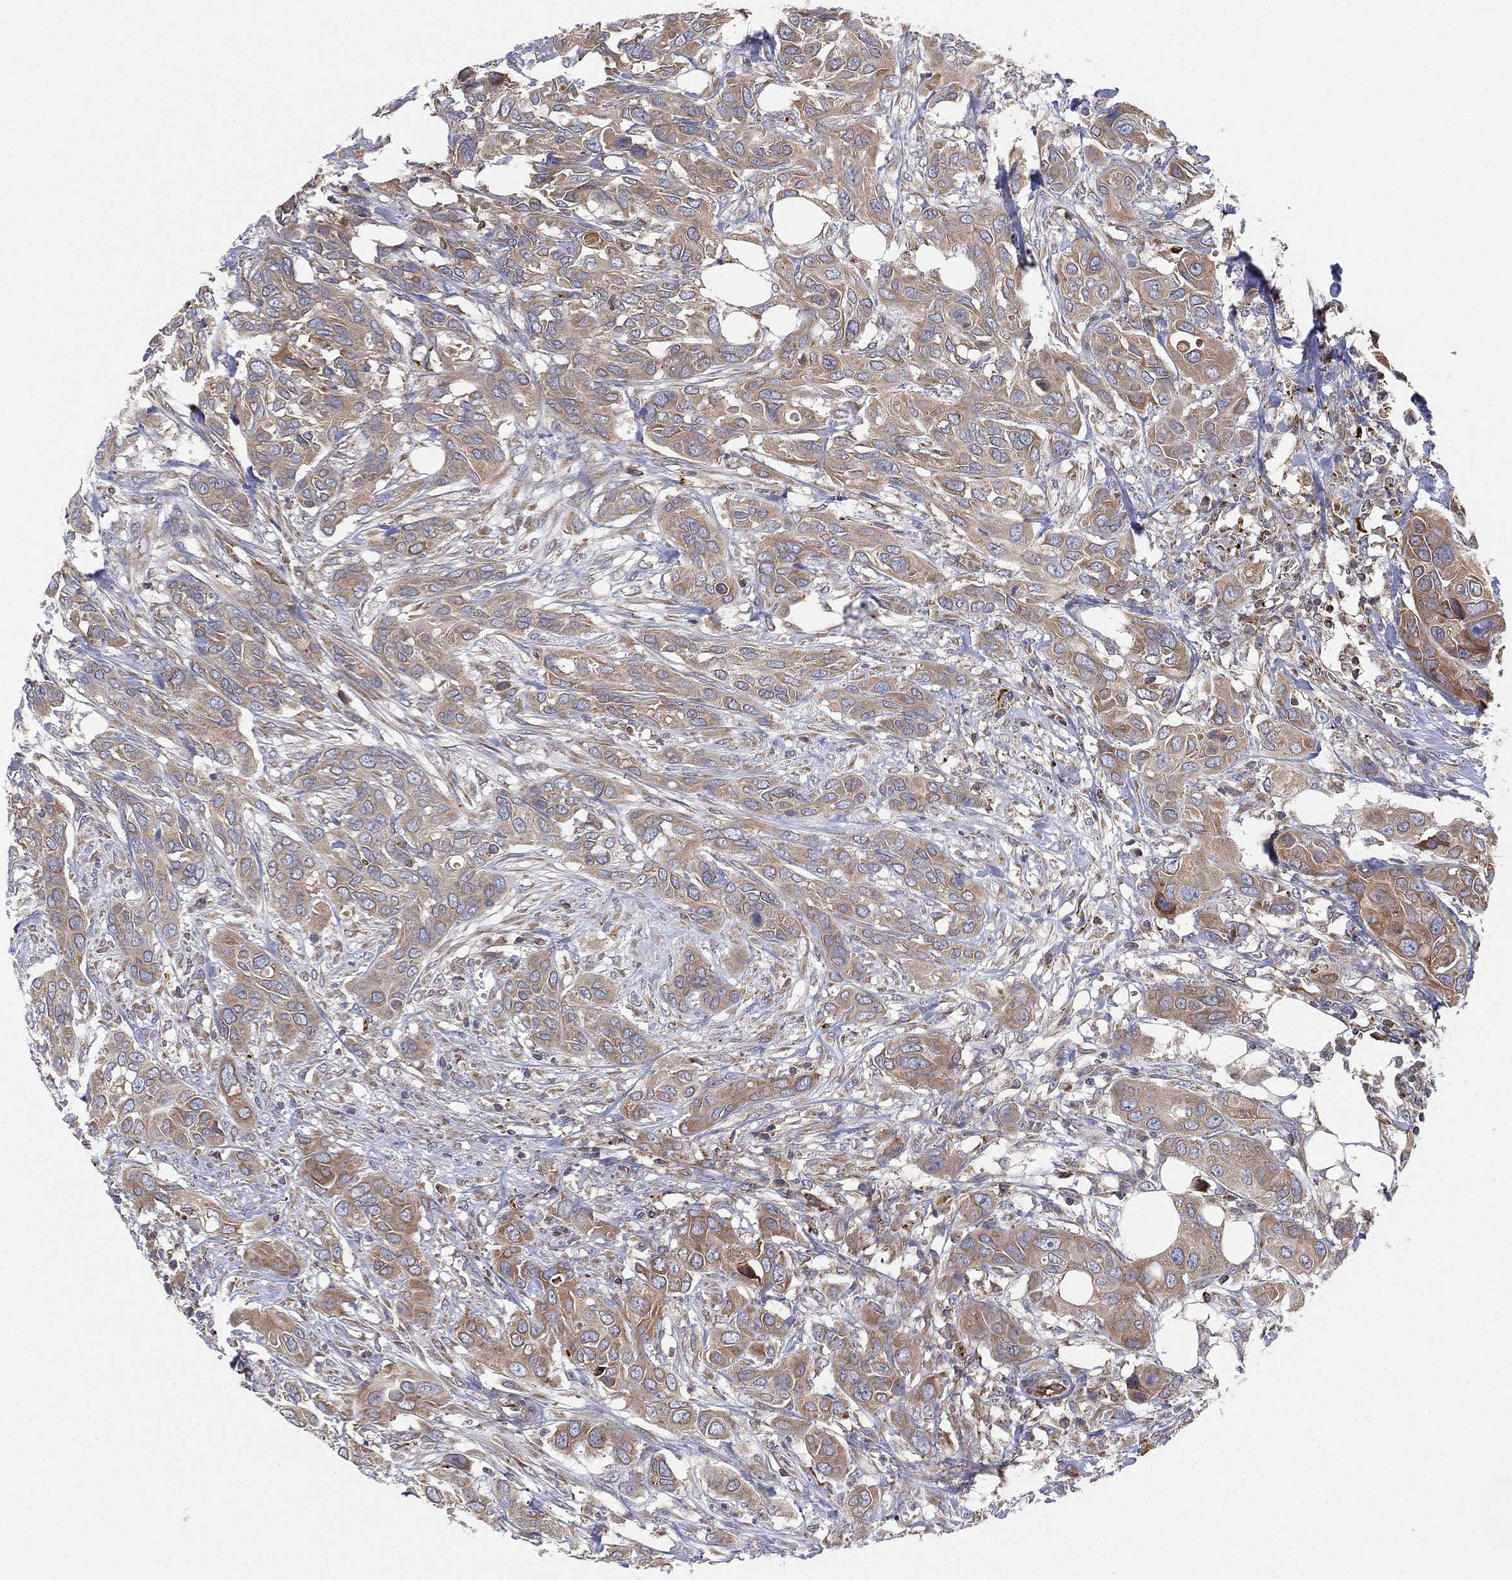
{"staining": {"intensity": "weak", "quantity": ">75%", "location": "cytoplasmic/membranous"}, "tissue": "urothelial cancer", "cell_type": "Tumor cells", "image_type": "cancer", "snomed": [{"axis": "morphology", "description": "Urothelial carcinoma, NOS"}, {"axis": "morphology", "description": "Urothelial carcinoma, High grade"}, {"axis": "topography", "description": "Urinary bladder"}], "caption": "Tumor cells show low levels of weak cytoplasmic/membranous staining in about >75% of cells in human urothelial carcinoma (high-grade).", "gene": "CYB5B", "patient": {"sex": "male", "age": 63}}